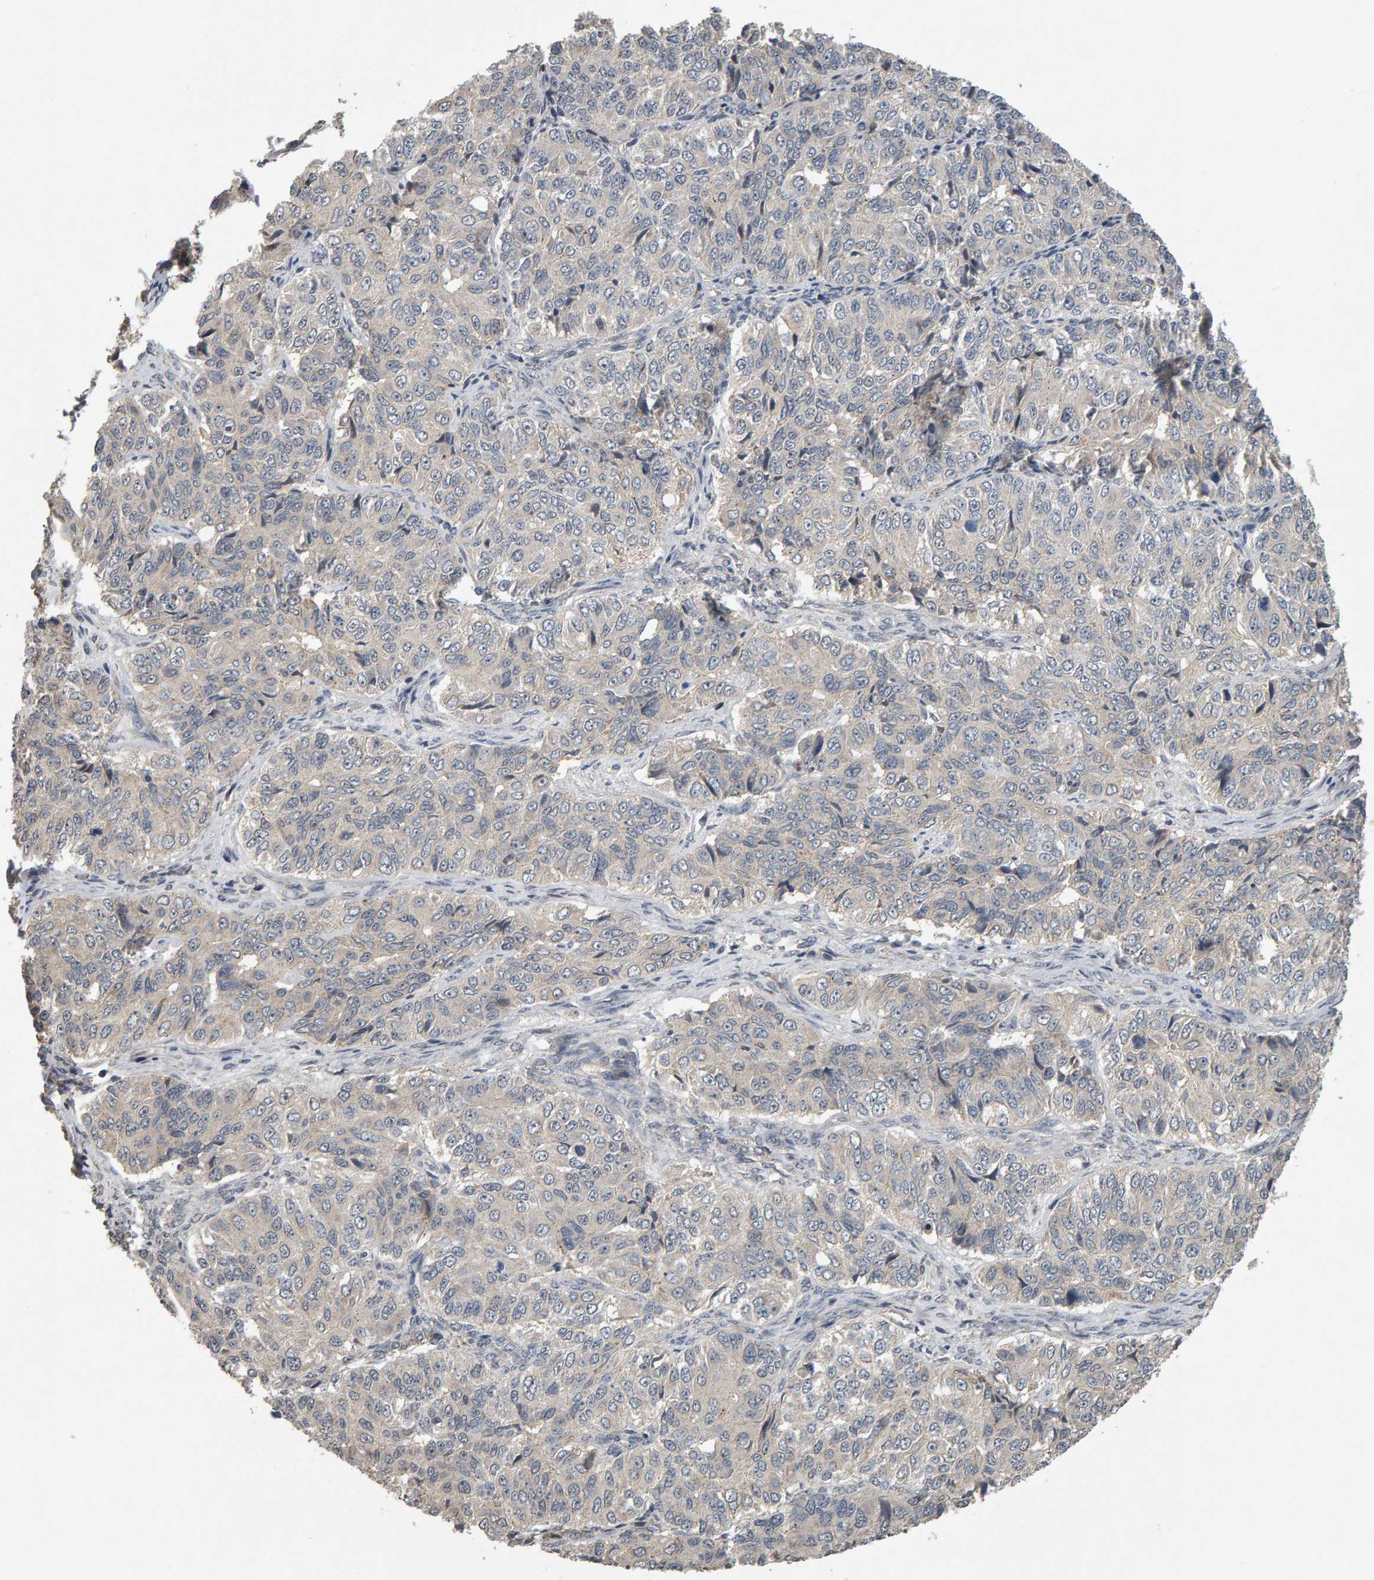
{"staining": {"intensity": "negative", "quantity": "none", "location": "none"}, "tissue": "ovarian cancer", "cell_type": "Tumor cells", "image_type": "cancer", "snomed": [{"axis": "morphology", "description": "Carcinoma, endometroid"}, {"axis": "topography", "description": "Ovary"}], "caption": "DAB immunohistochemical staining of ovarian cancer shows no significant positivity in tumor cells.", "gene": "COASY", "patient": {"sex": "female", "age": 51}}